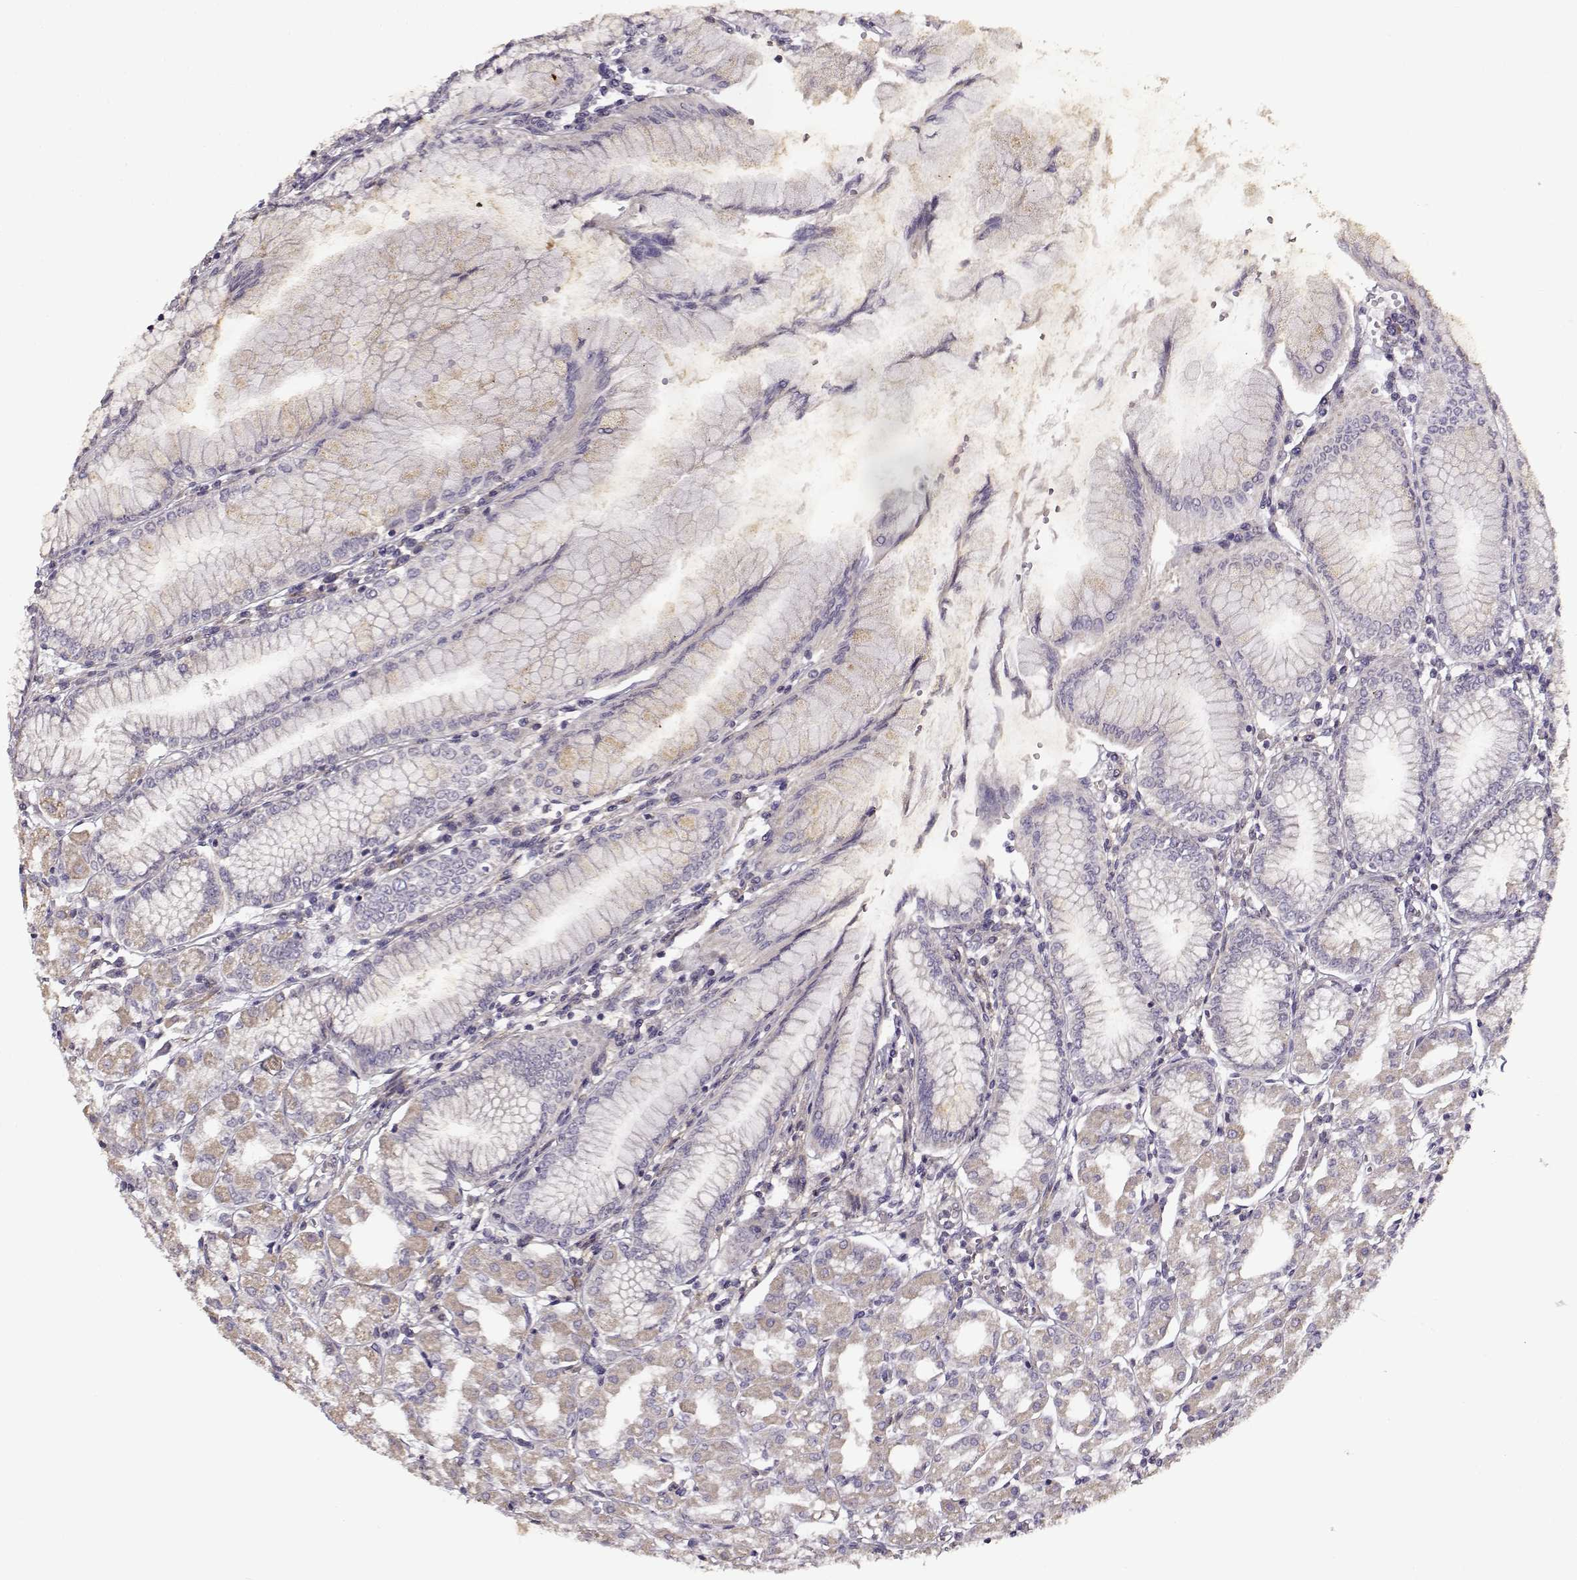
{"staining": {"intensity": "weak", "quantity": "<25%", "location": "cytoplasmic/membranous"}, "tissue": "stomach", "cell_type": "Glandular cells", "image_type": "normal", "snomed": [{"axis": "morphology", "description": "Normal tissue, NOS"}, {"axis": "topography", "description": "Skeletal muscle"}, {"axis": "topography", "description": "Stomach"}], "caption": "The immunohistochemistry (IHC) photomicrograph has no significant positivity in glandular cells of stomach.", "gene": "ENTPD8", "patient": {"sex": "female", "age": 57}}